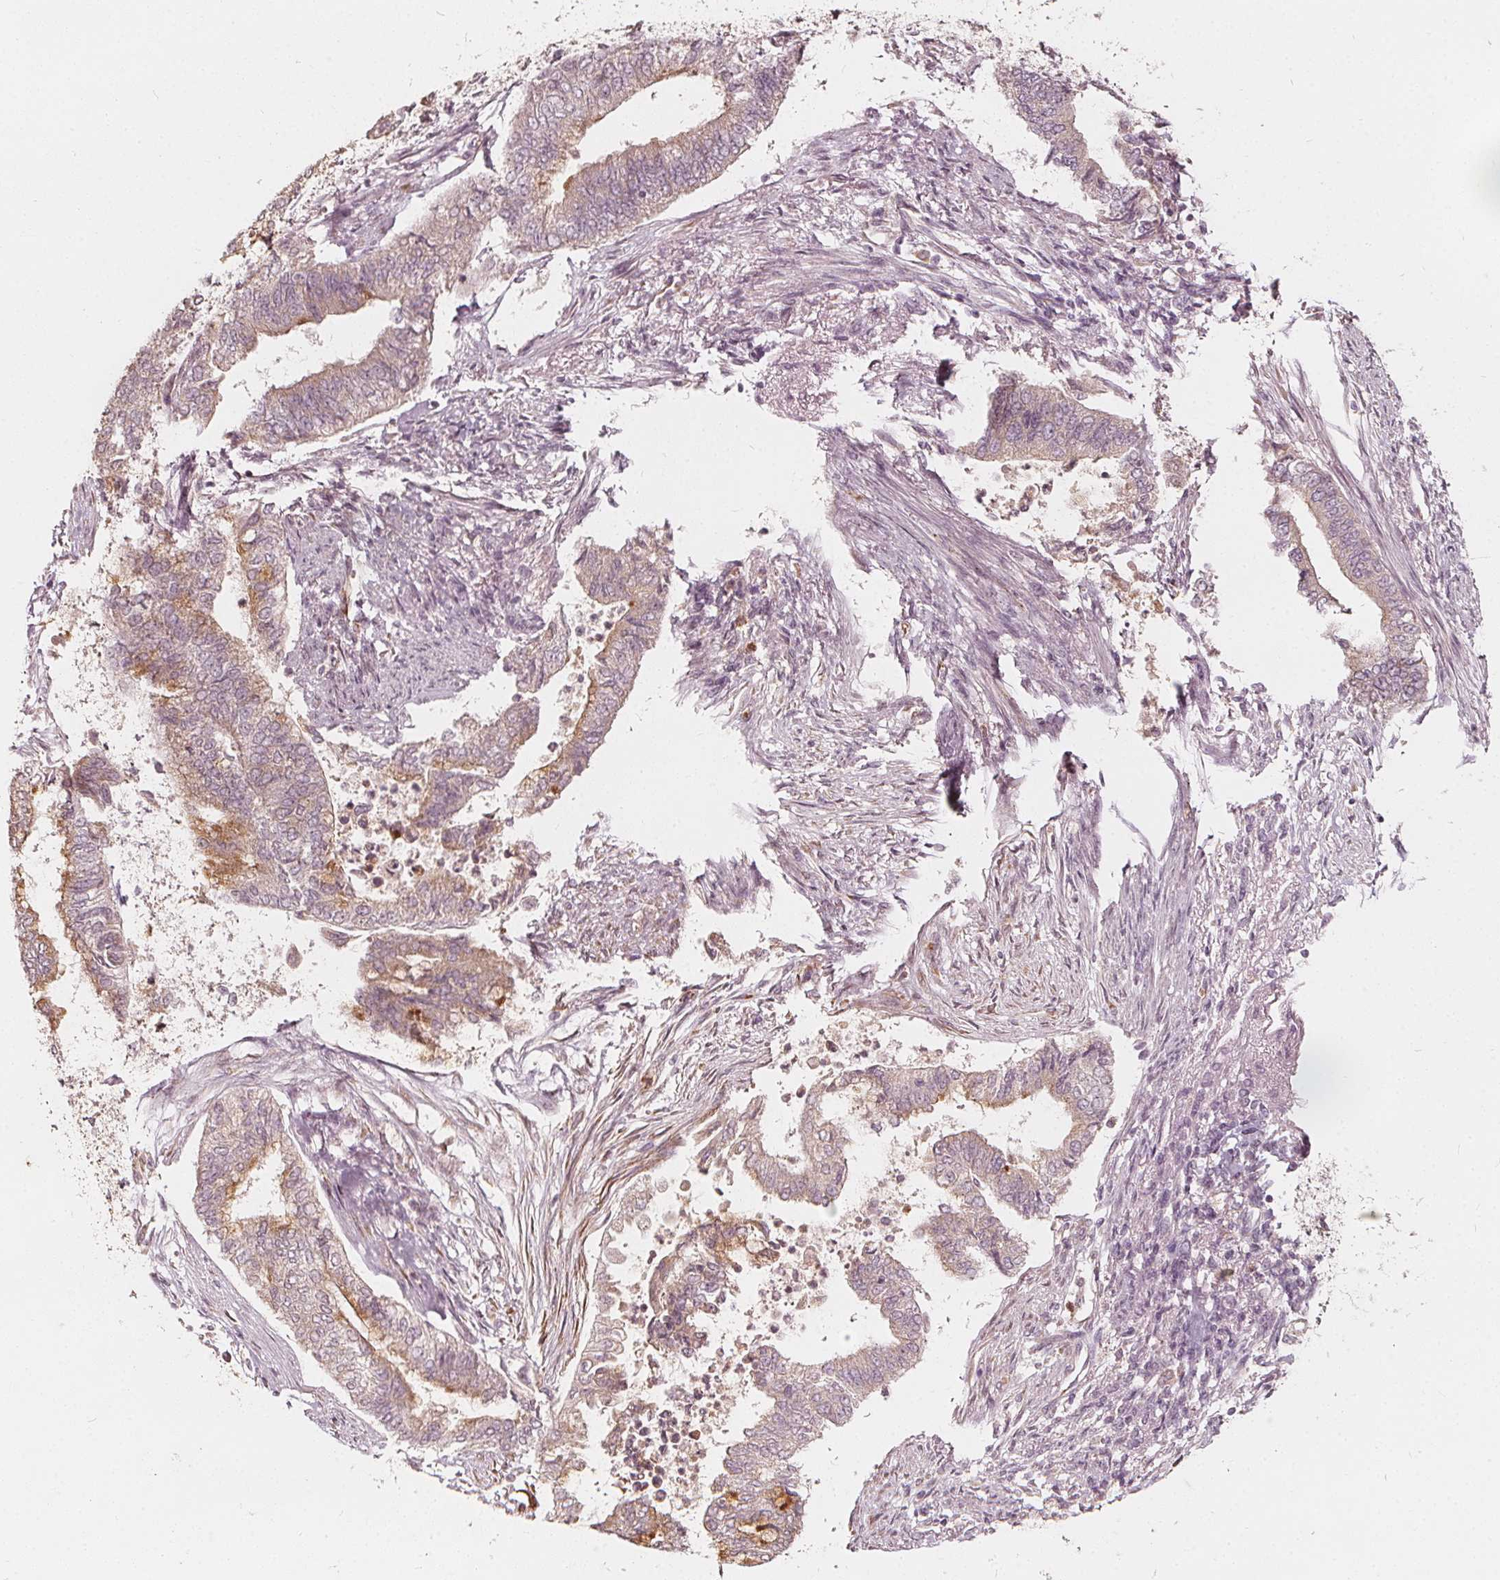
{"staining": {"intensity": "weak", "quantity": "<25%", "location": "cytoplasmic/membranous"}, "tissue": "endometrial cancer", "cell_type": "Tumor cells", "image_type": "cancer", "snomed": [{"axis": "morphology", "description": "Adenocarcinoma, NOS"}, {"axis": "topography", "description": "Endometrium"}], "caption": "IHC of endometrial cancer exhibits no positivity in tumor cells.", "gene": "NPC1L1", "patient": {"sex": "female", "age": 65}}